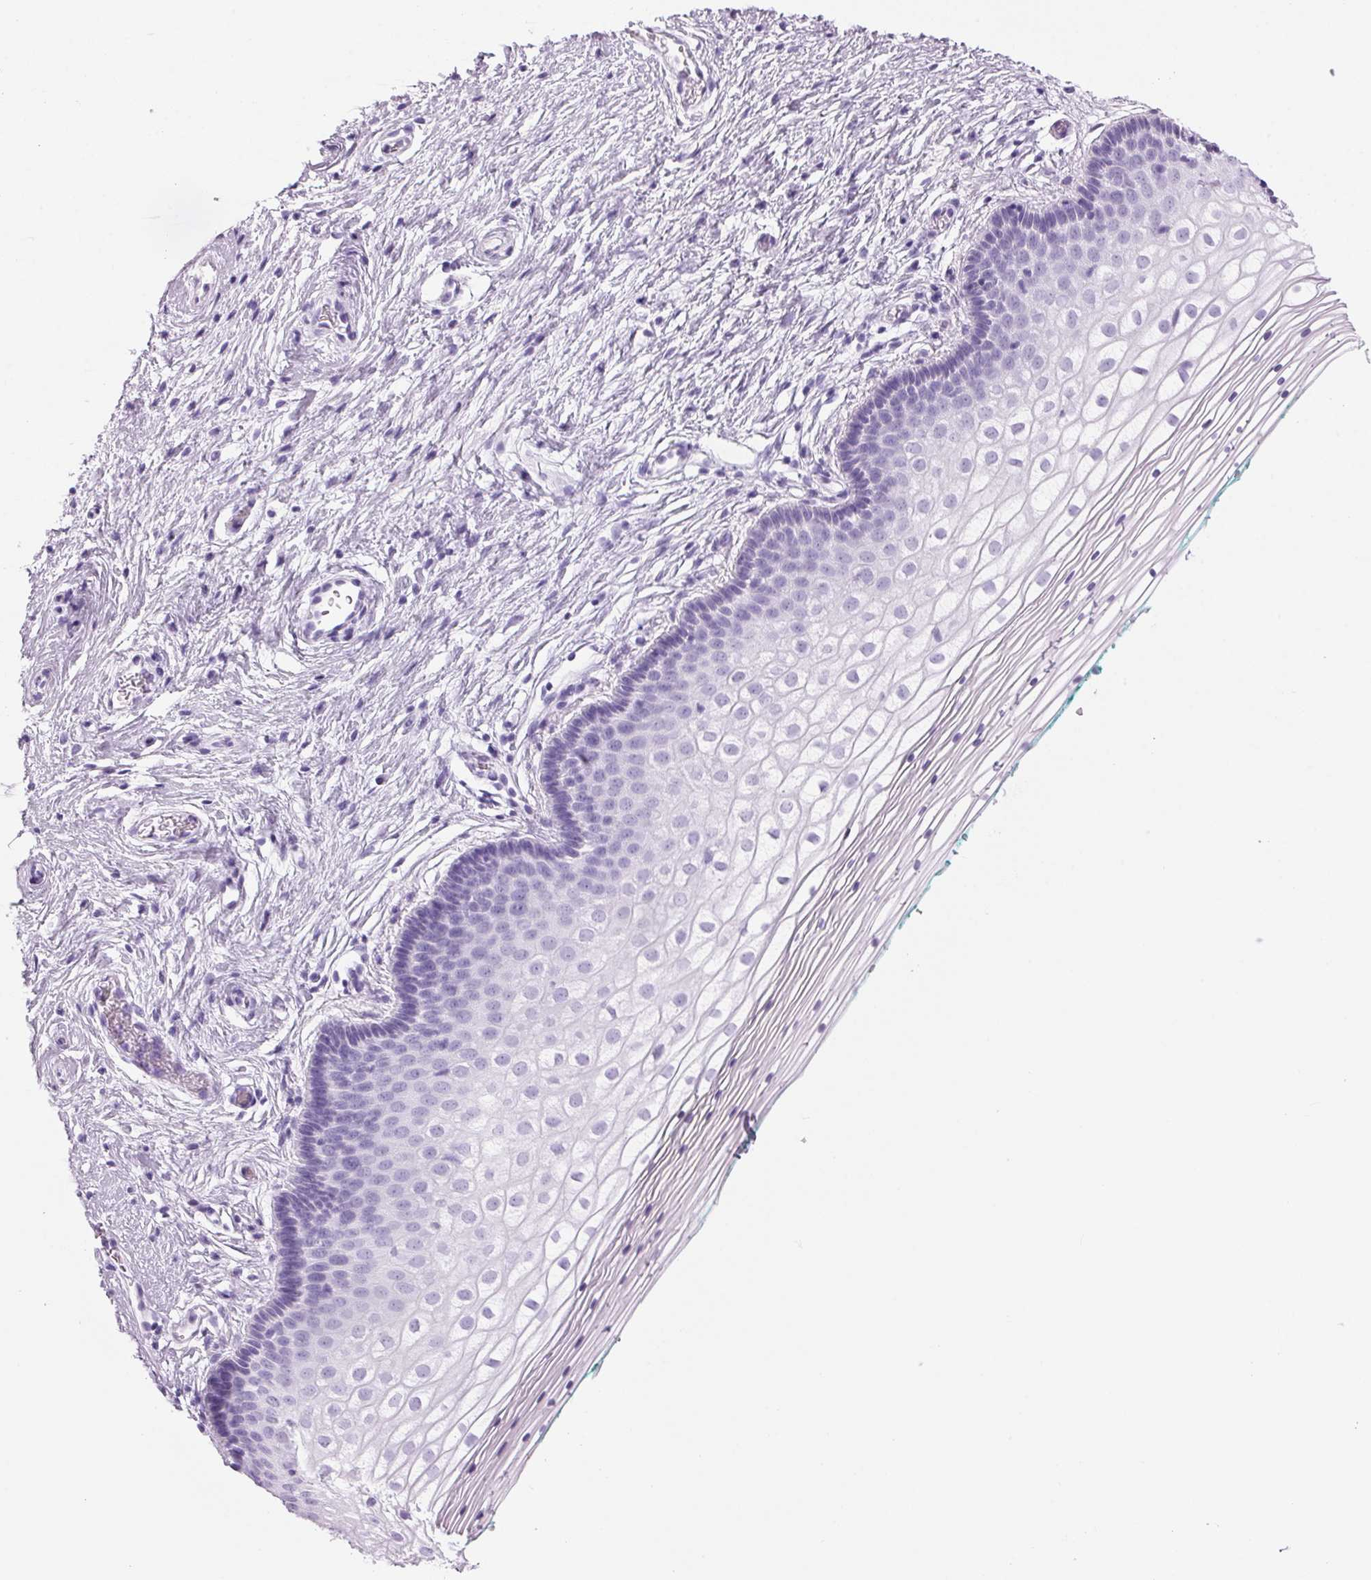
{"staining": {"intensity": "negative", "quantity": "none", "location": "none"}, "tissue": "vagina", "cell_type": "Squamous epithelial cells", "image_type": "normal", "snomed": [{"axis": "morphology", "description": "Normal tissue, NOS"}, {"axis": "topography", "description": "Vagina"}], "caption": "This is an immunohistochemistry (IHC) image of unremarkable vagina. There is no positivity in squamous epithelial cells.", "gene": "ADAM20", "patient": {"sex": "female", "age": 36}}